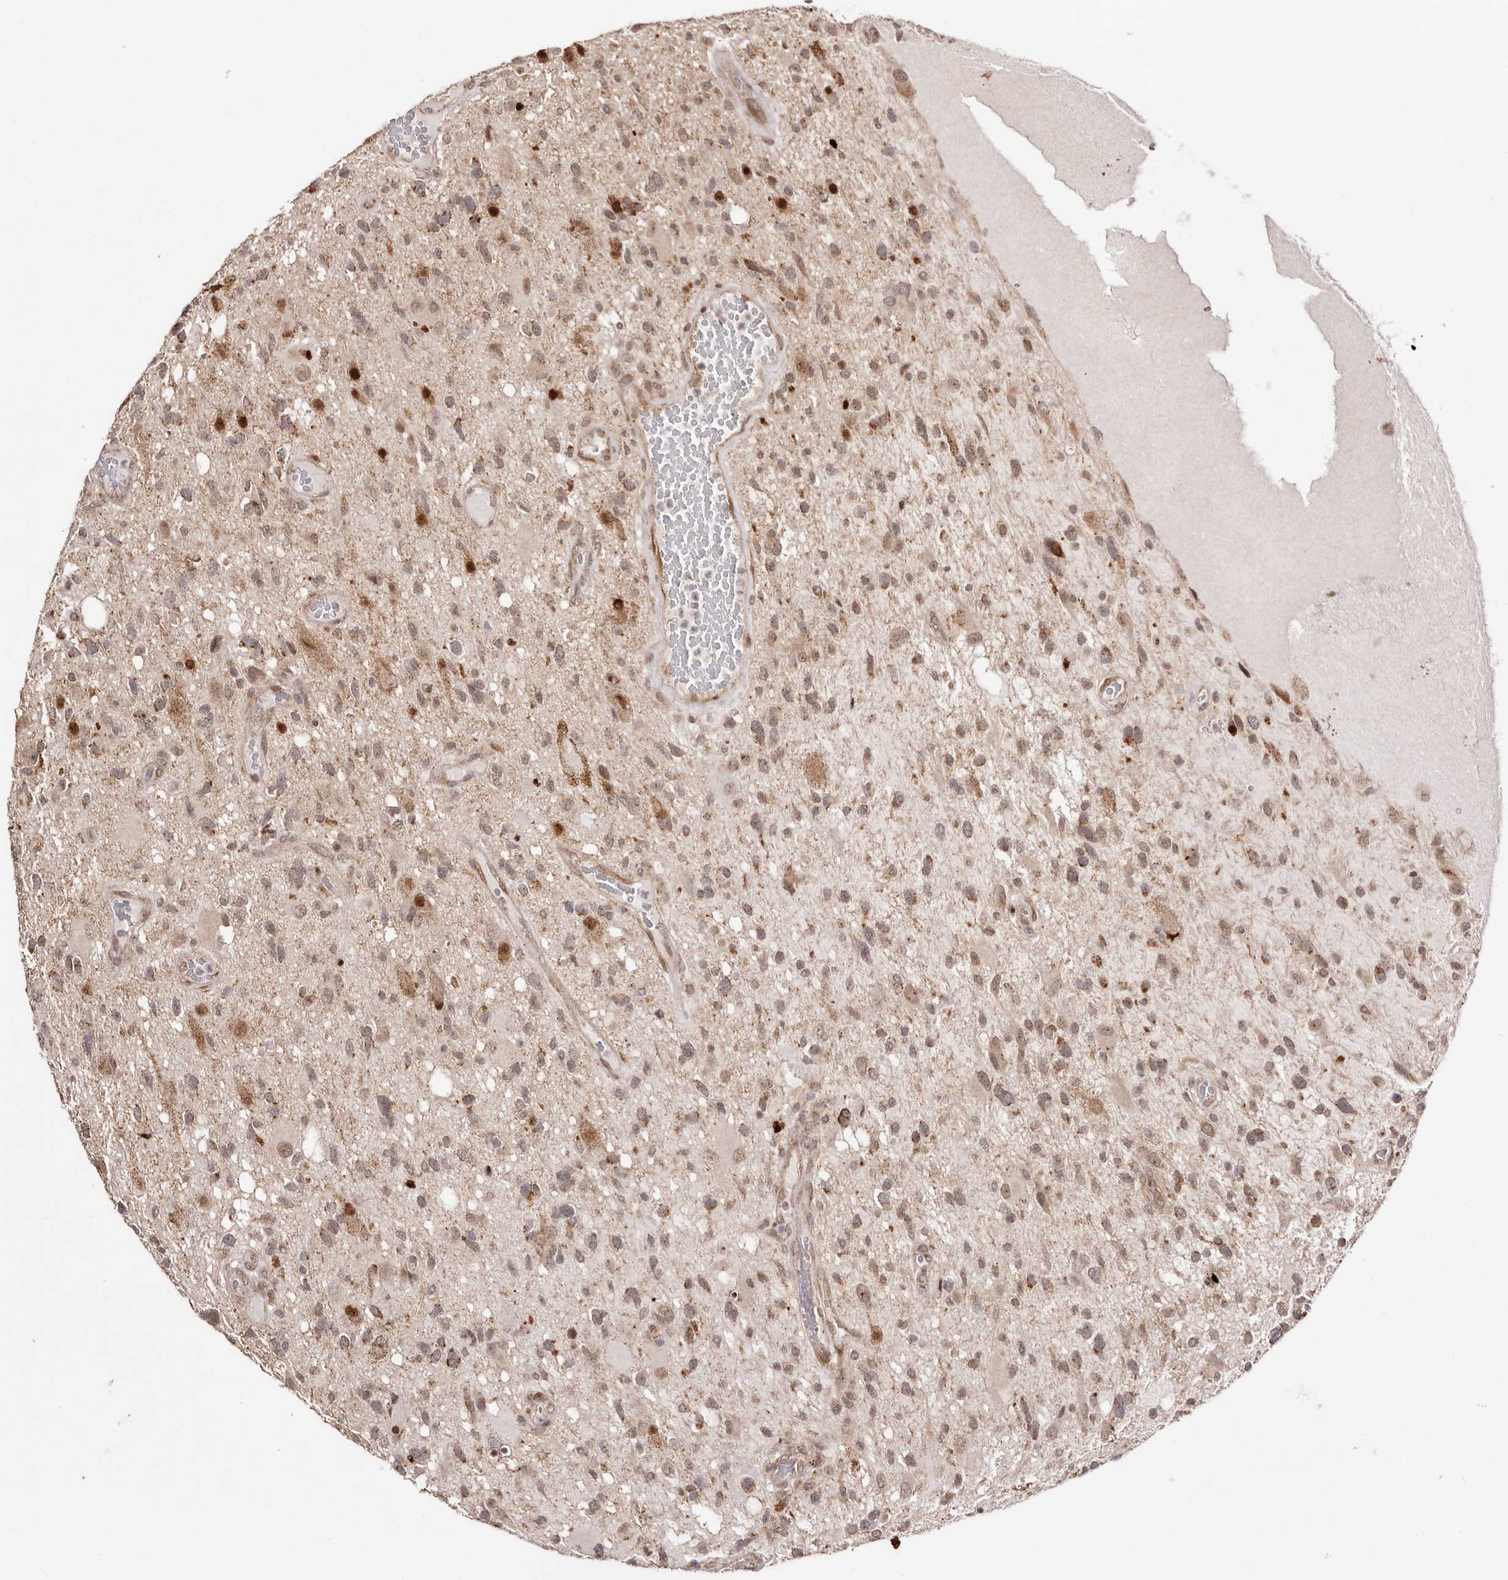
{"staining": {"intensity": "moderate", "quantity": ">75%", "location": "cytoplasmic/membranous"}, "tissue": "glioma", "cell_type": "Tumor cells", "image_type": "cancer", "snomed": [{"axis": "morphology", "description": "Glioma, malignant, High grade"}, {"axis": "topography", "description": "Brain"}], "caption": "Glioma was stained to show a protein in brown. There is medium levels of moderate cytoplasmic/membranous staining in about >75% of tumor cells.", "gene": "EGR3", "patient": {"sex": "male", "age": 33}}